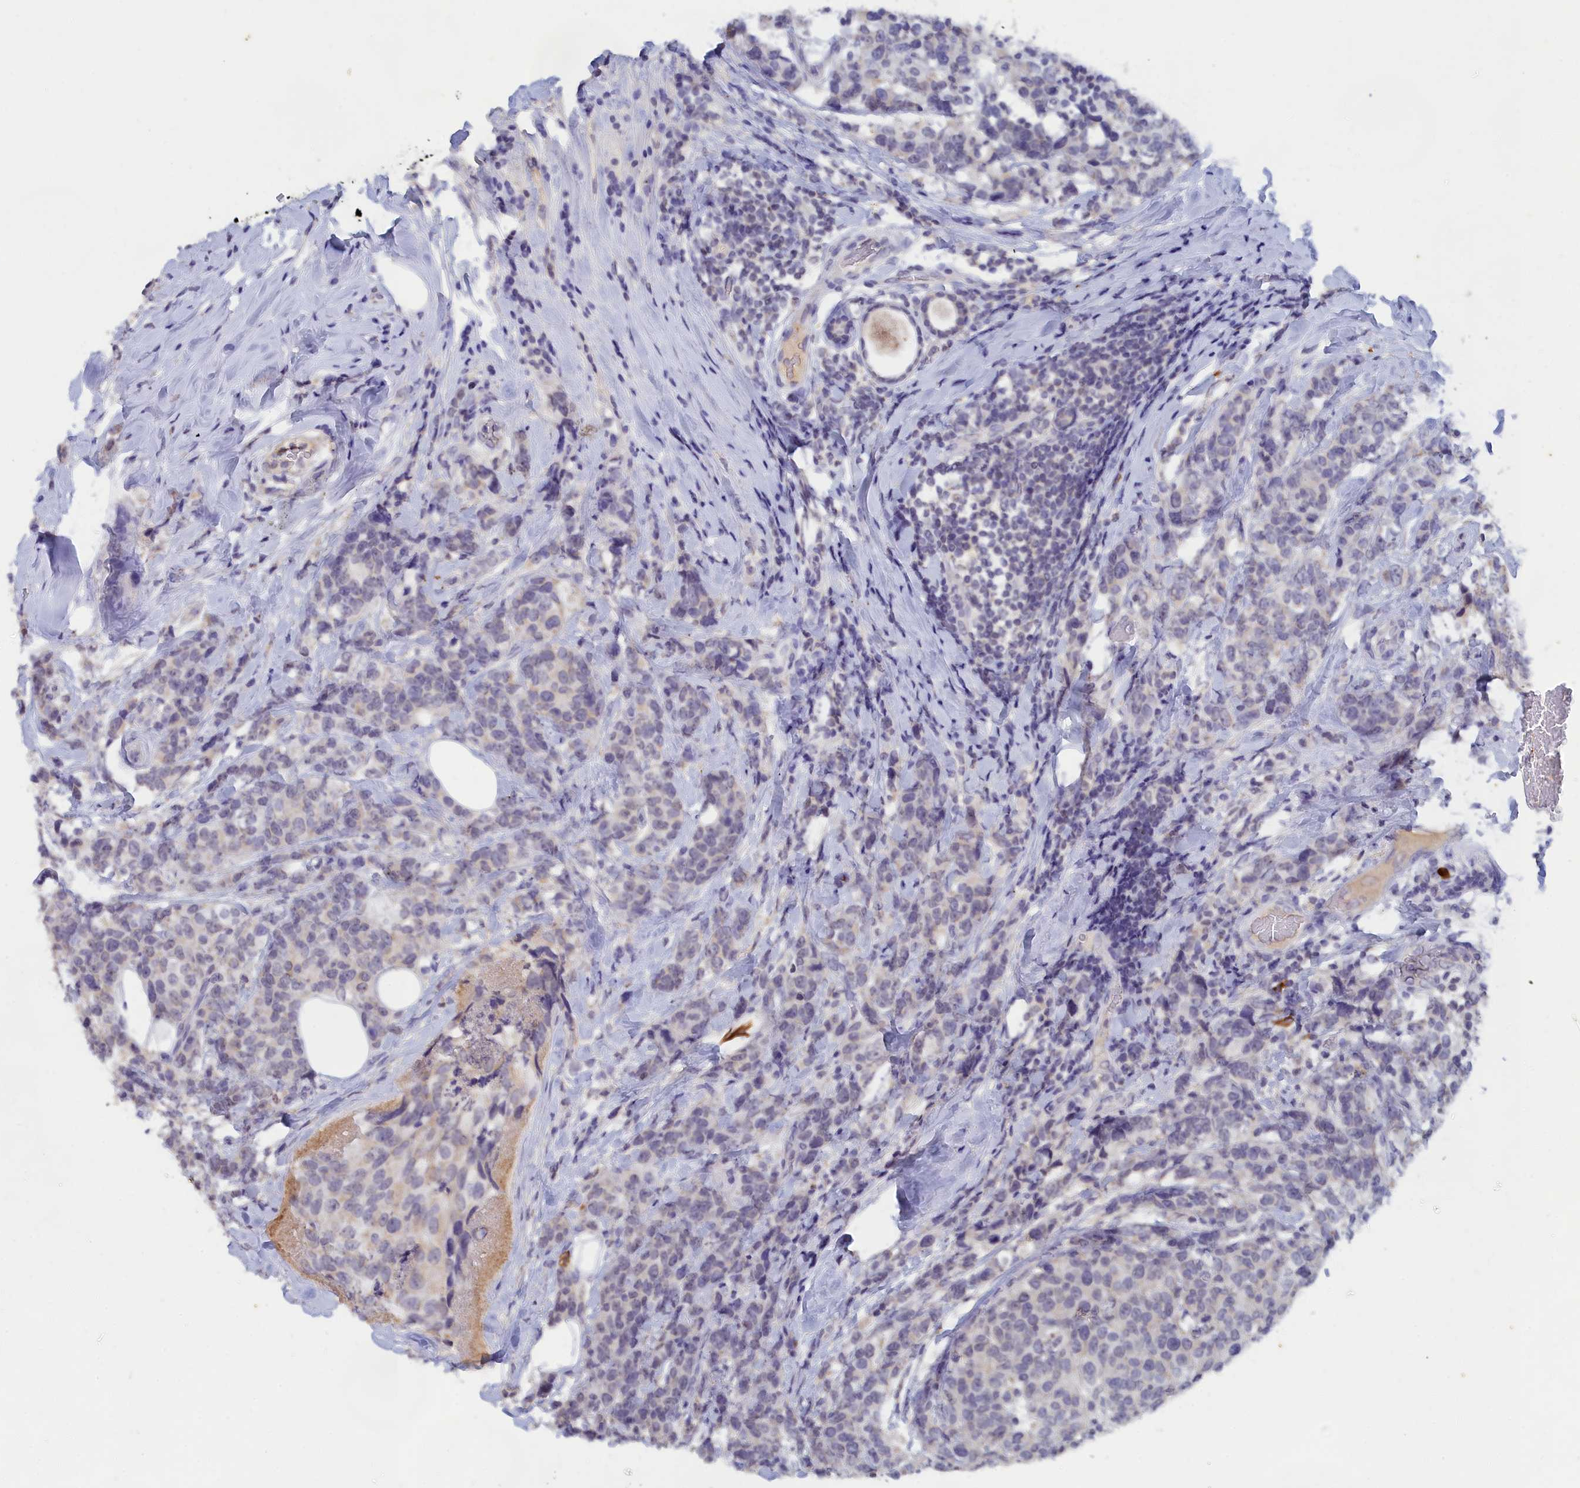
{"staining": {"intensity": "negative", "quantity": "none", "location": "none"}, "tissue": "breast cancer", "cell_type": "Tumor cells", "image_type": "cancer", "snomed": [{"axis": "morphology", "description": "Lobular carcinoma"}, {"axis": "topography", "description": "Breast"}], "caption": "DAB (3,3'-diaminobenzidine) immunohistochemical staining of human breast cancer reveals no significant staining in tumor cells.", "gene": "LRIF1", "patient": {"sex": "female", "age": 59}}